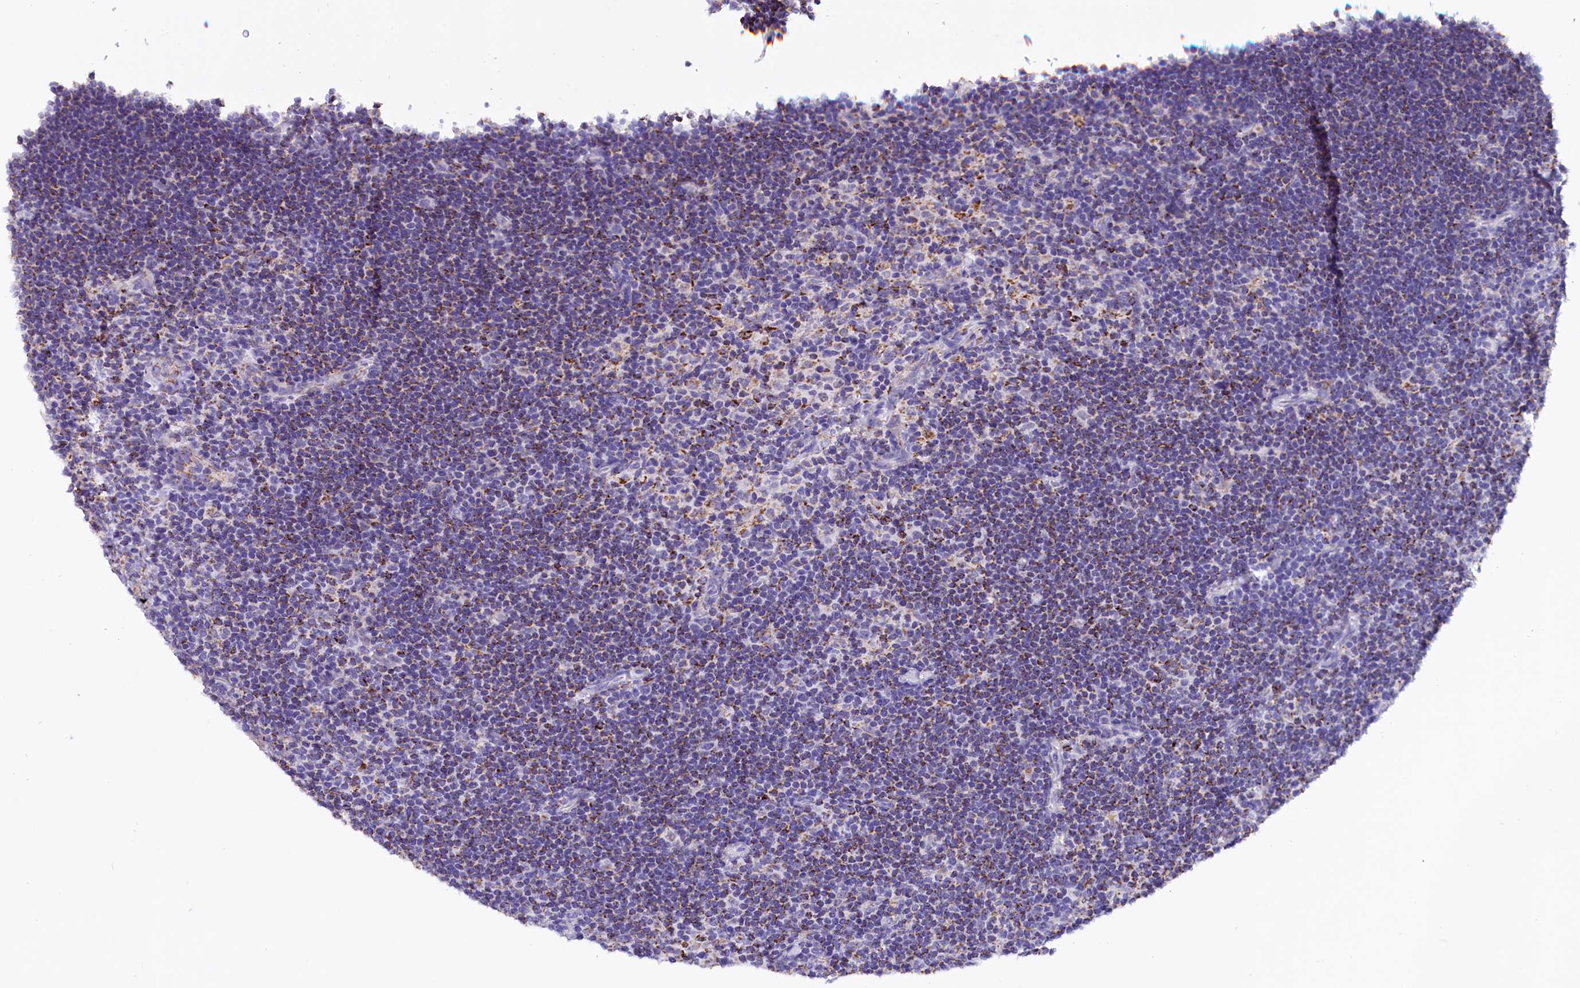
{"staining": {"intensity": "negative", "quantity": "none", "location": "none"}, "tissue": "lymphoma", "cell_type": "Tumor cells", "image_type": "cancer", "snomed": [{"axis": "morphology", "description": "Hodgkin's disease, NOS"}, {"axis": "topography", "description": "Lymph node"}], "caption": "A high-resolution micrograph shows IHC staining of Hodgkin's disease, which displays no significant staining in tumor cells.", "gene": "ABAT", "patient": {"sex": "female", "age": 57}}